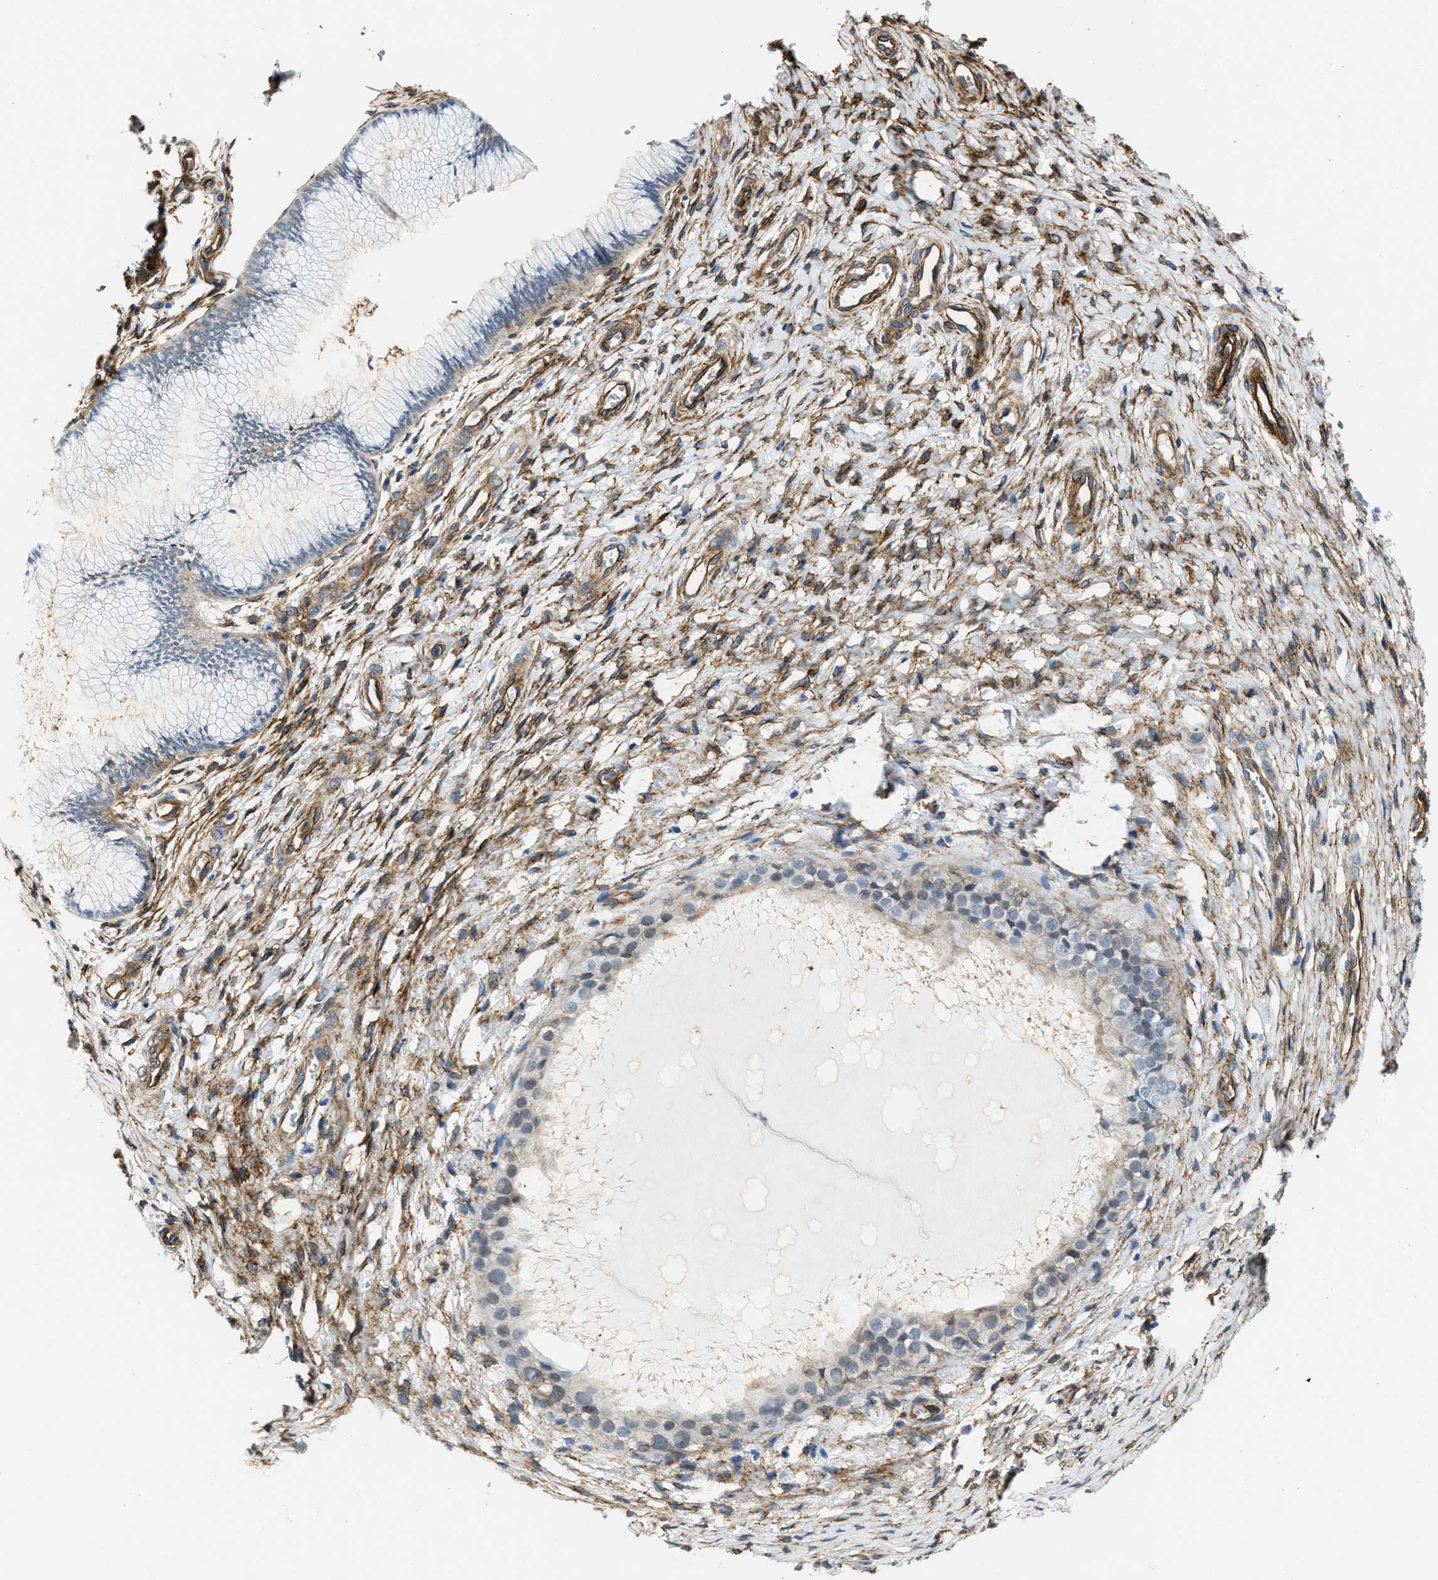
{"staining": {"intensity": "weak", "quantity": "<25%", "location": "cytoplasmic/membranous"}, "tissue": "cervix", "cell_type": "Glandular cells", "image_type": "normal", "snomed": [{"axis": "morphology", "description": "Normal tissue, NOS"}, {"axis": "topography", "description": "Cervix"}], "caption": "Immunohistochemical staining of unremarkable human cervix demonstrates no significant positivity in glandular cells. (Stains: DAB immunohistochemistry with hematoxylin counter stain, Microscopy: brightfield microscopy at high magnification).", "gene": "NAB1", "patient": {"sex": "female", "age": 55}}